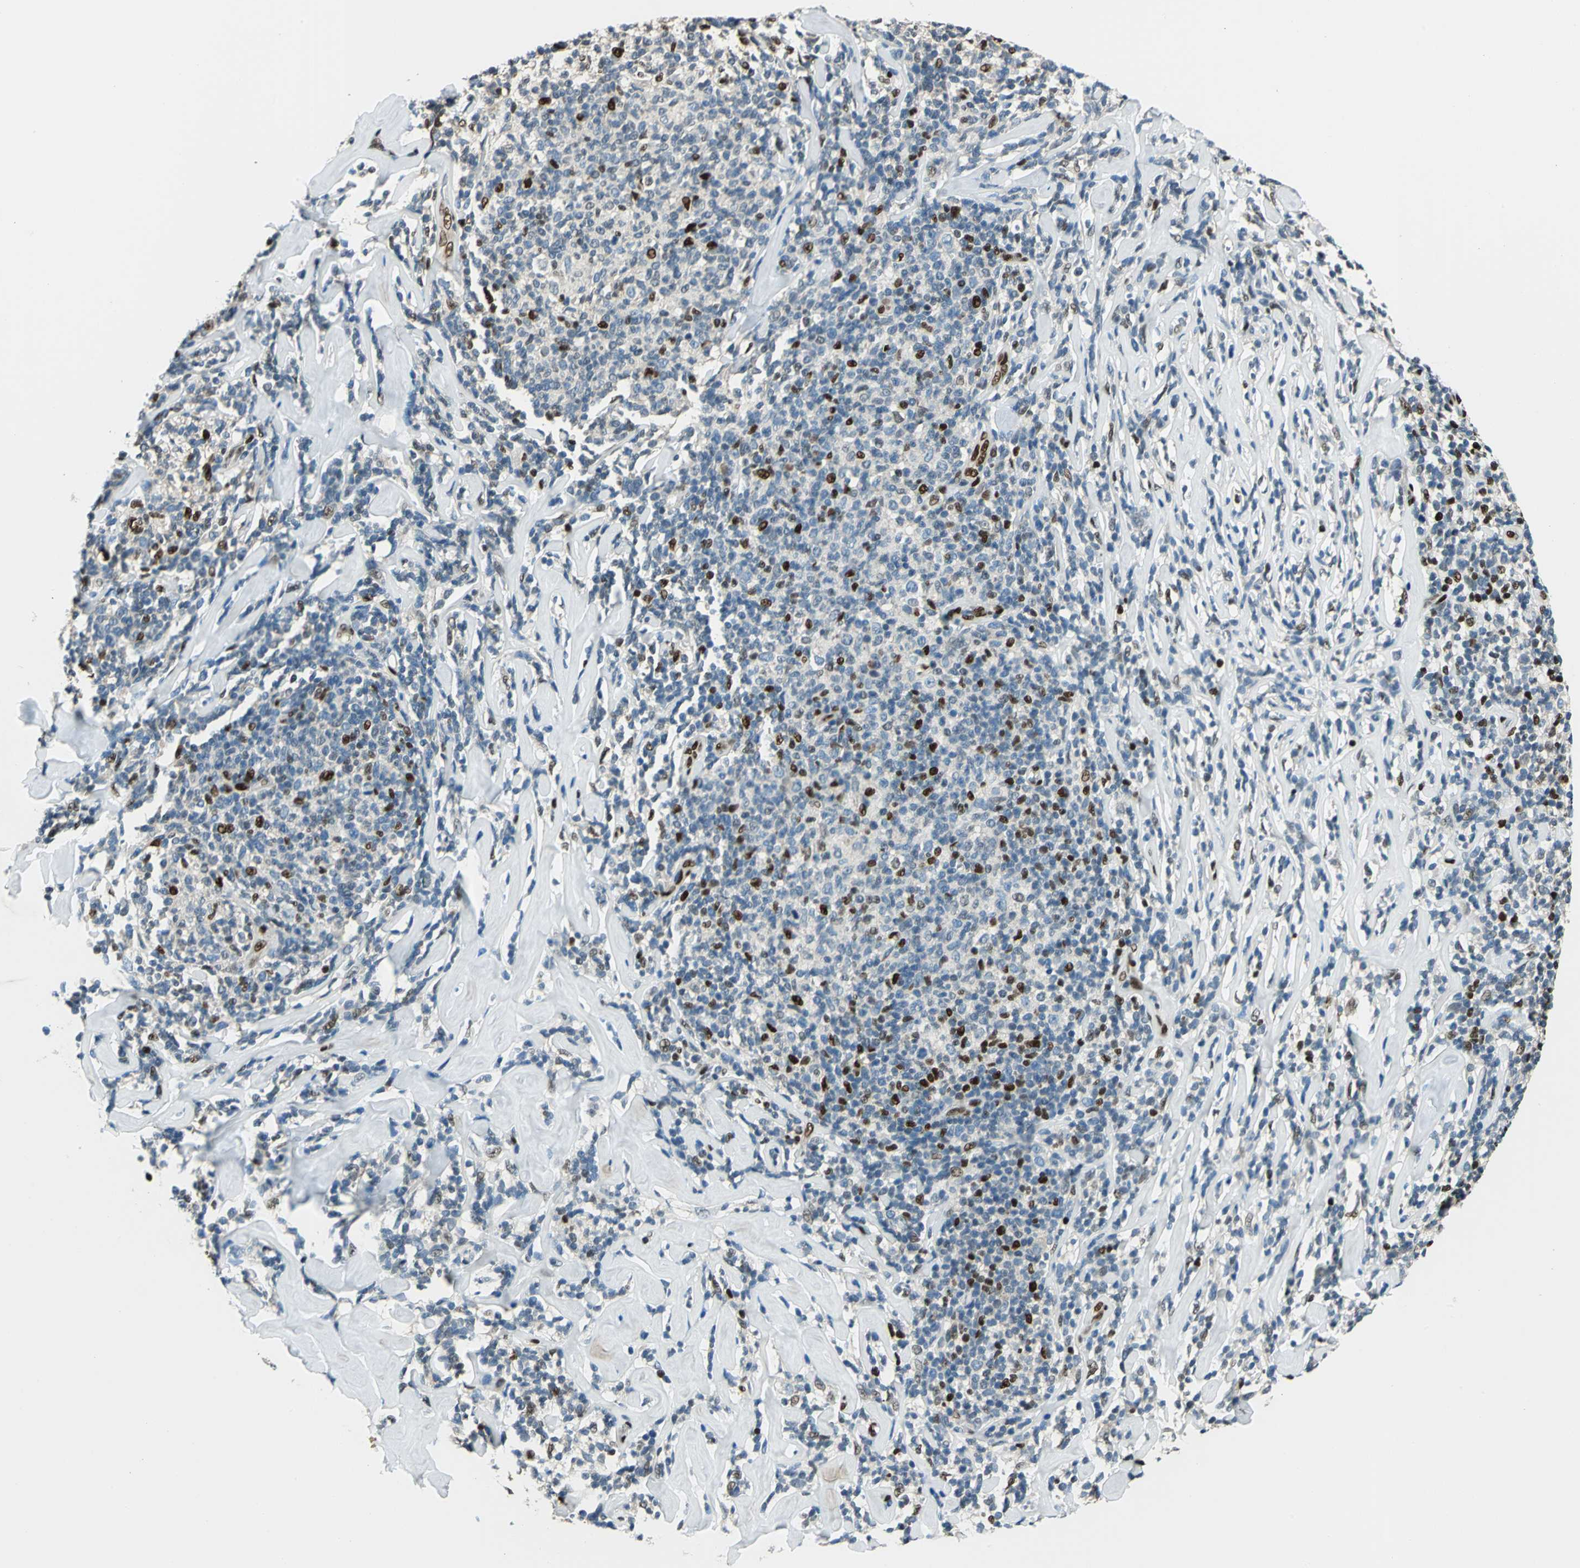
{"staining": {"intensity": "strong", "quantity": "<25%", "location": "nuclear"}, "tissue": "lymphoma", "cell_type": "Tumor cells", "image_type": "cancer", "snomed": [{"axis": "morphology", "description": "Malignant lymphoma, non-Hodgkin's type, Low grade"}, {"axis": "topography", "description": "Lymph node"}], "caption": "Strong nuclear protein expression is seen in approximately <25% of tumor cells in lymphoma.", "gene": "NFIA", "patient": {"sex": "female", "age": 56}}